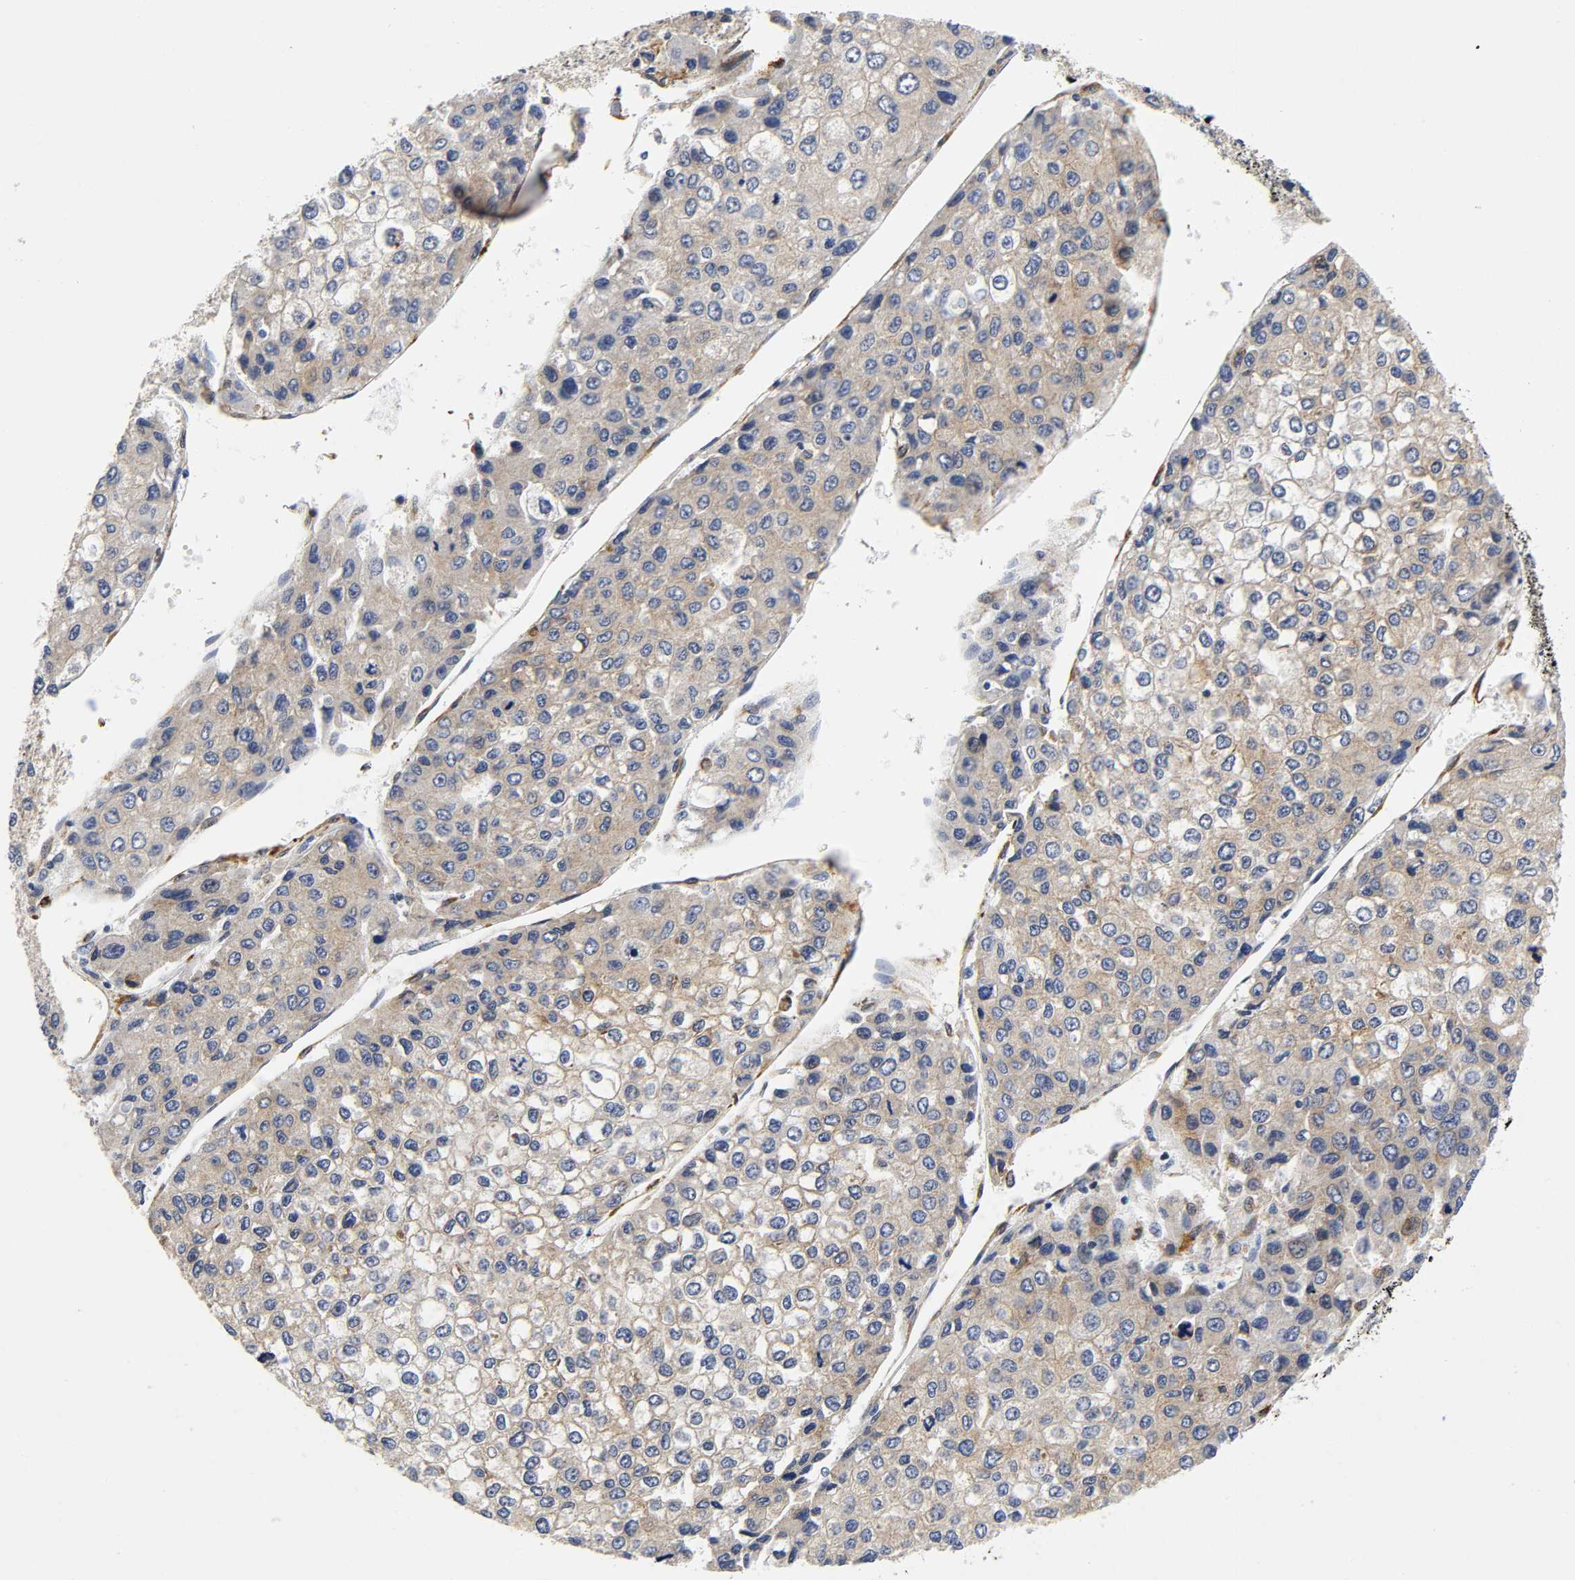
{"staining": {"intensity": "weak", "quantity": ">75%", "location": "cytoplasmic/membranous"}, "tissue": "liver cancer", "cell_type": "Tumor cells", "image_type": "cancer", "snomed": [{"axis": "morphology", "description": "Carcinoma, Hepatocellular, NOS"}, {"axis": "topography", "description": "Liver"}], "caption": "Protein staining of hepatocellular carcinoma (liver) tissue exhibits weak cytoplasmic/membranous positivity in approximately >75% of tumor cells.", "gene": "SOS2", "patient": {"sex": "female", "age": 66}}